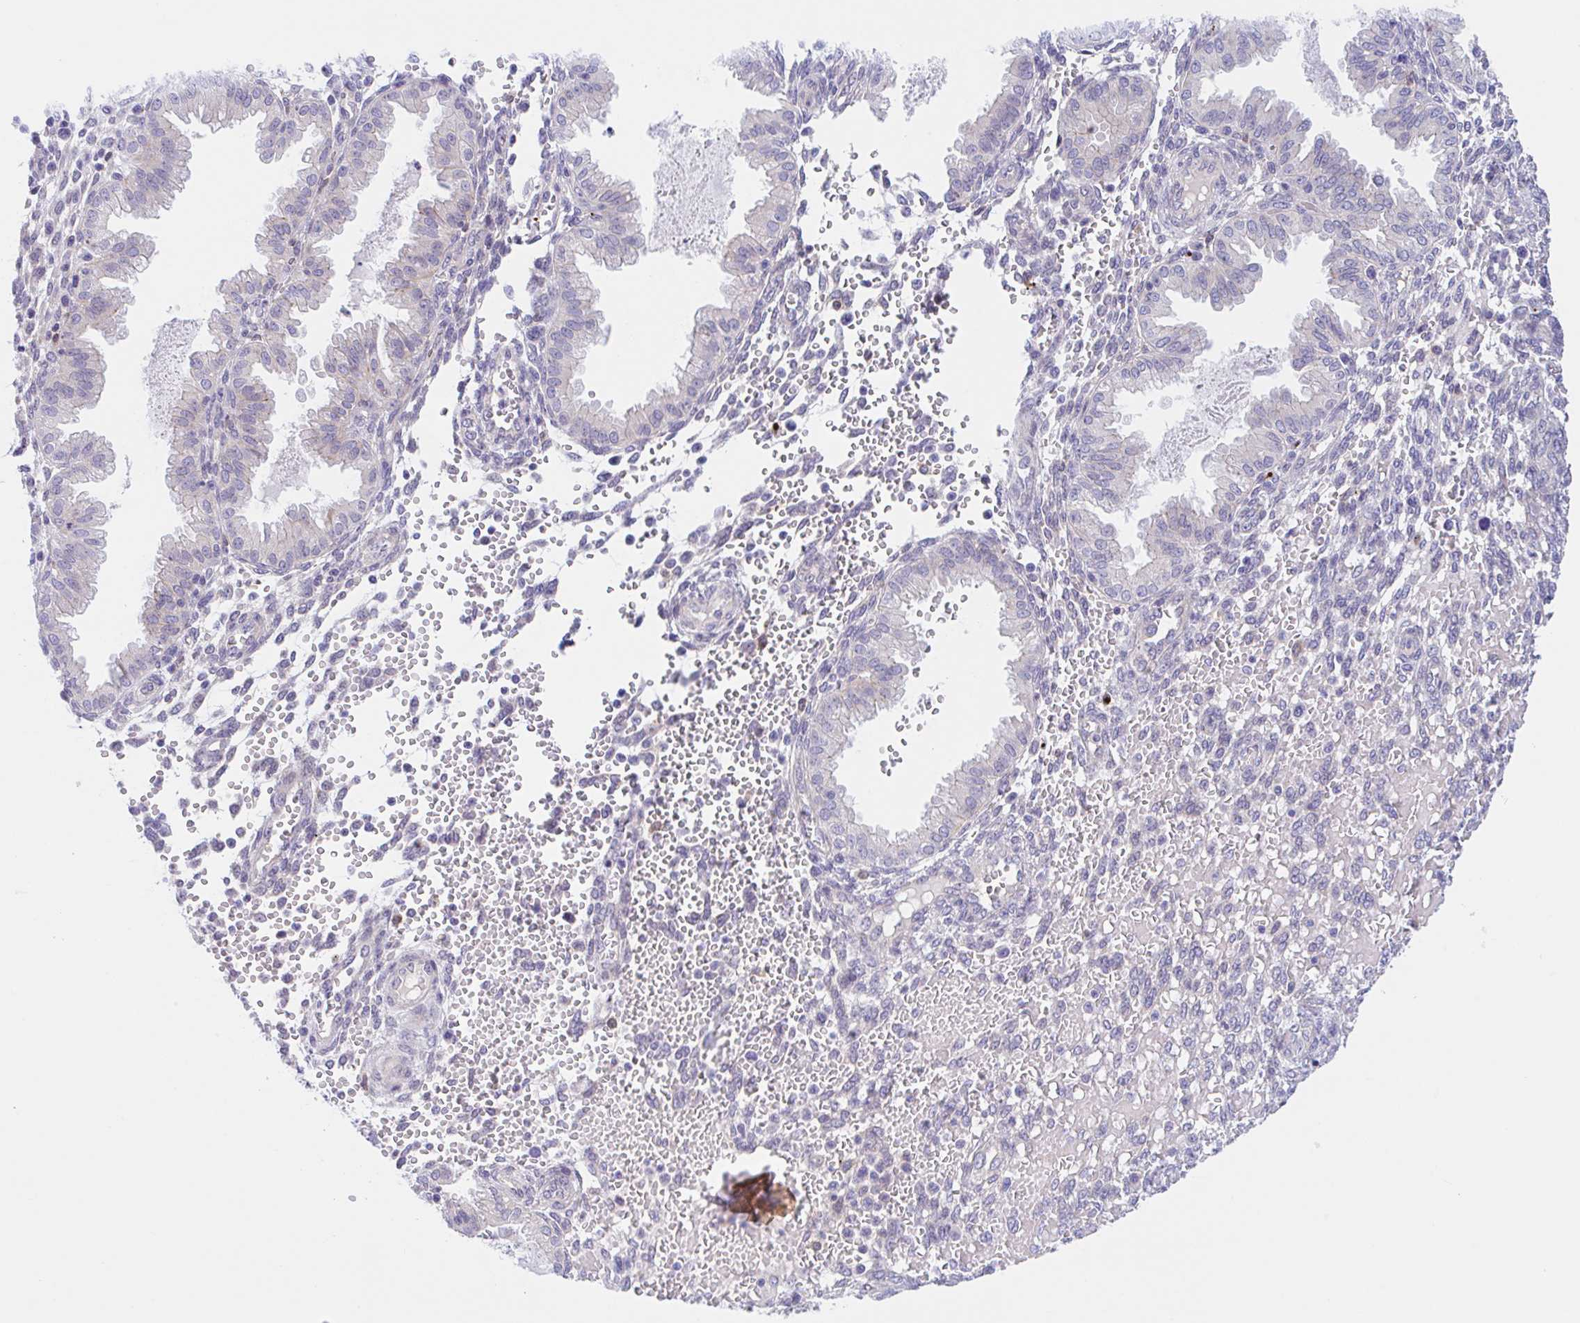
{"staining": {"intensity": "negative", "quantity": "none", "location": "none"}, "tissue": "endometrium", "cell_type": "Cells in endometrial stroma", "image_type": "normal", "snomed": [{"axis": "morphology", "description": "Normal tissue, NOS"}, {"axis": "topography", "description": "Endometrium"}], "caption": "A high-resolution image shows immunohistochemistry (IHC) staining of unremarkable endometrium, which shows no significant positivity in cells in endometrial stroma.", "gene": "TMEM86A", "patient": {"sex": "female", "age": 33}}